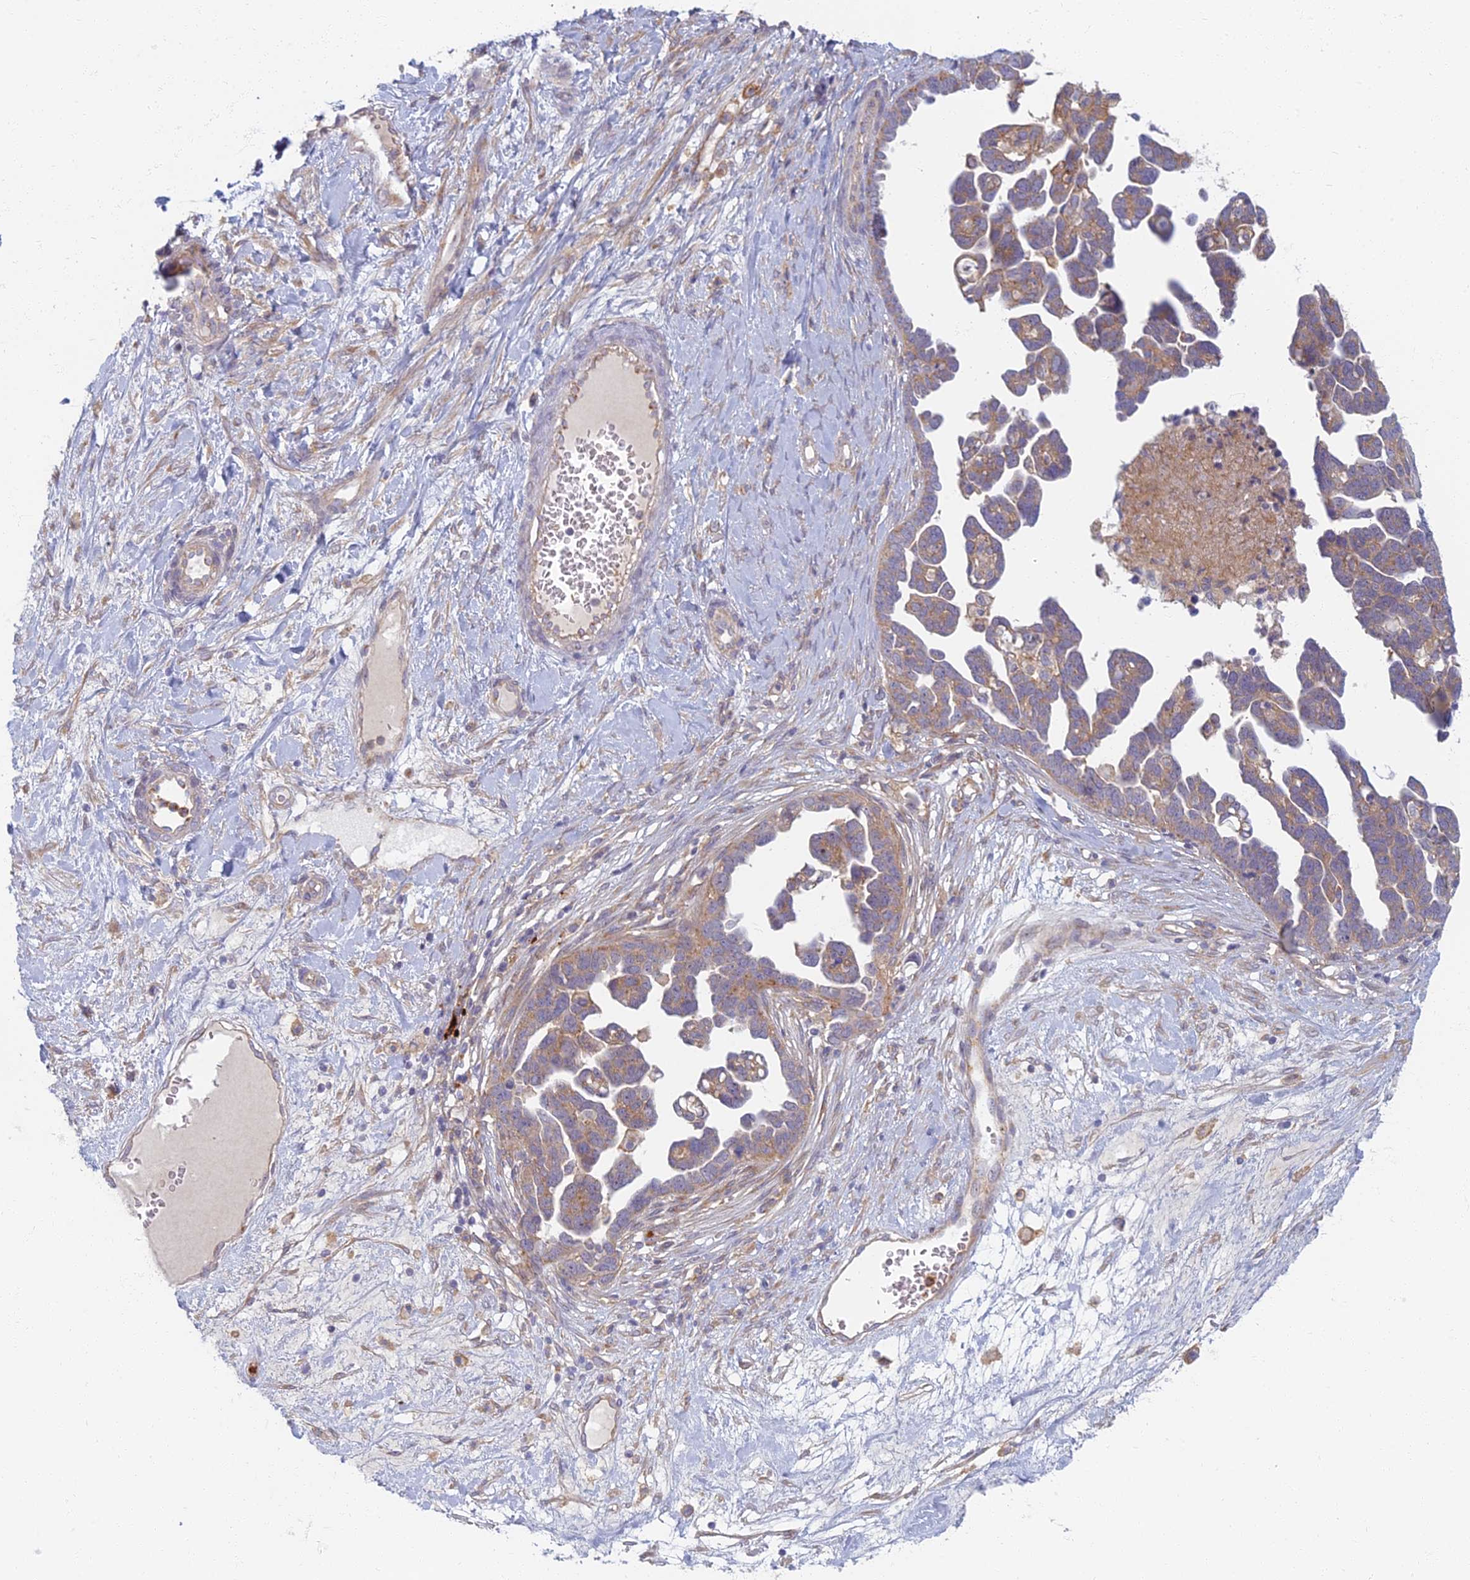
{"staining": {"intensity": "weak", "quantity": ">75%", "location": "cytoplasmic/membranous"}, "tissue": "ovarian cancer", "cell_type": "Tumor cells", "image_type": "cancer", "snomed": [{"axis": "morphology", "description": "Cystadenocarcinoma, serous, NOS"}, {"axis": "topography", "description": "Ovary"}], "caption": "Protein analysis of ovarian cancer tissue demonstrates weak cytoplasmic/membranous staining in approximately >75% of tumor cells. Ihc stains the protein in brown and the nuclei are stained blue.", "gene": "PROX2", "patient": {"sex": "female", "age": 54}}